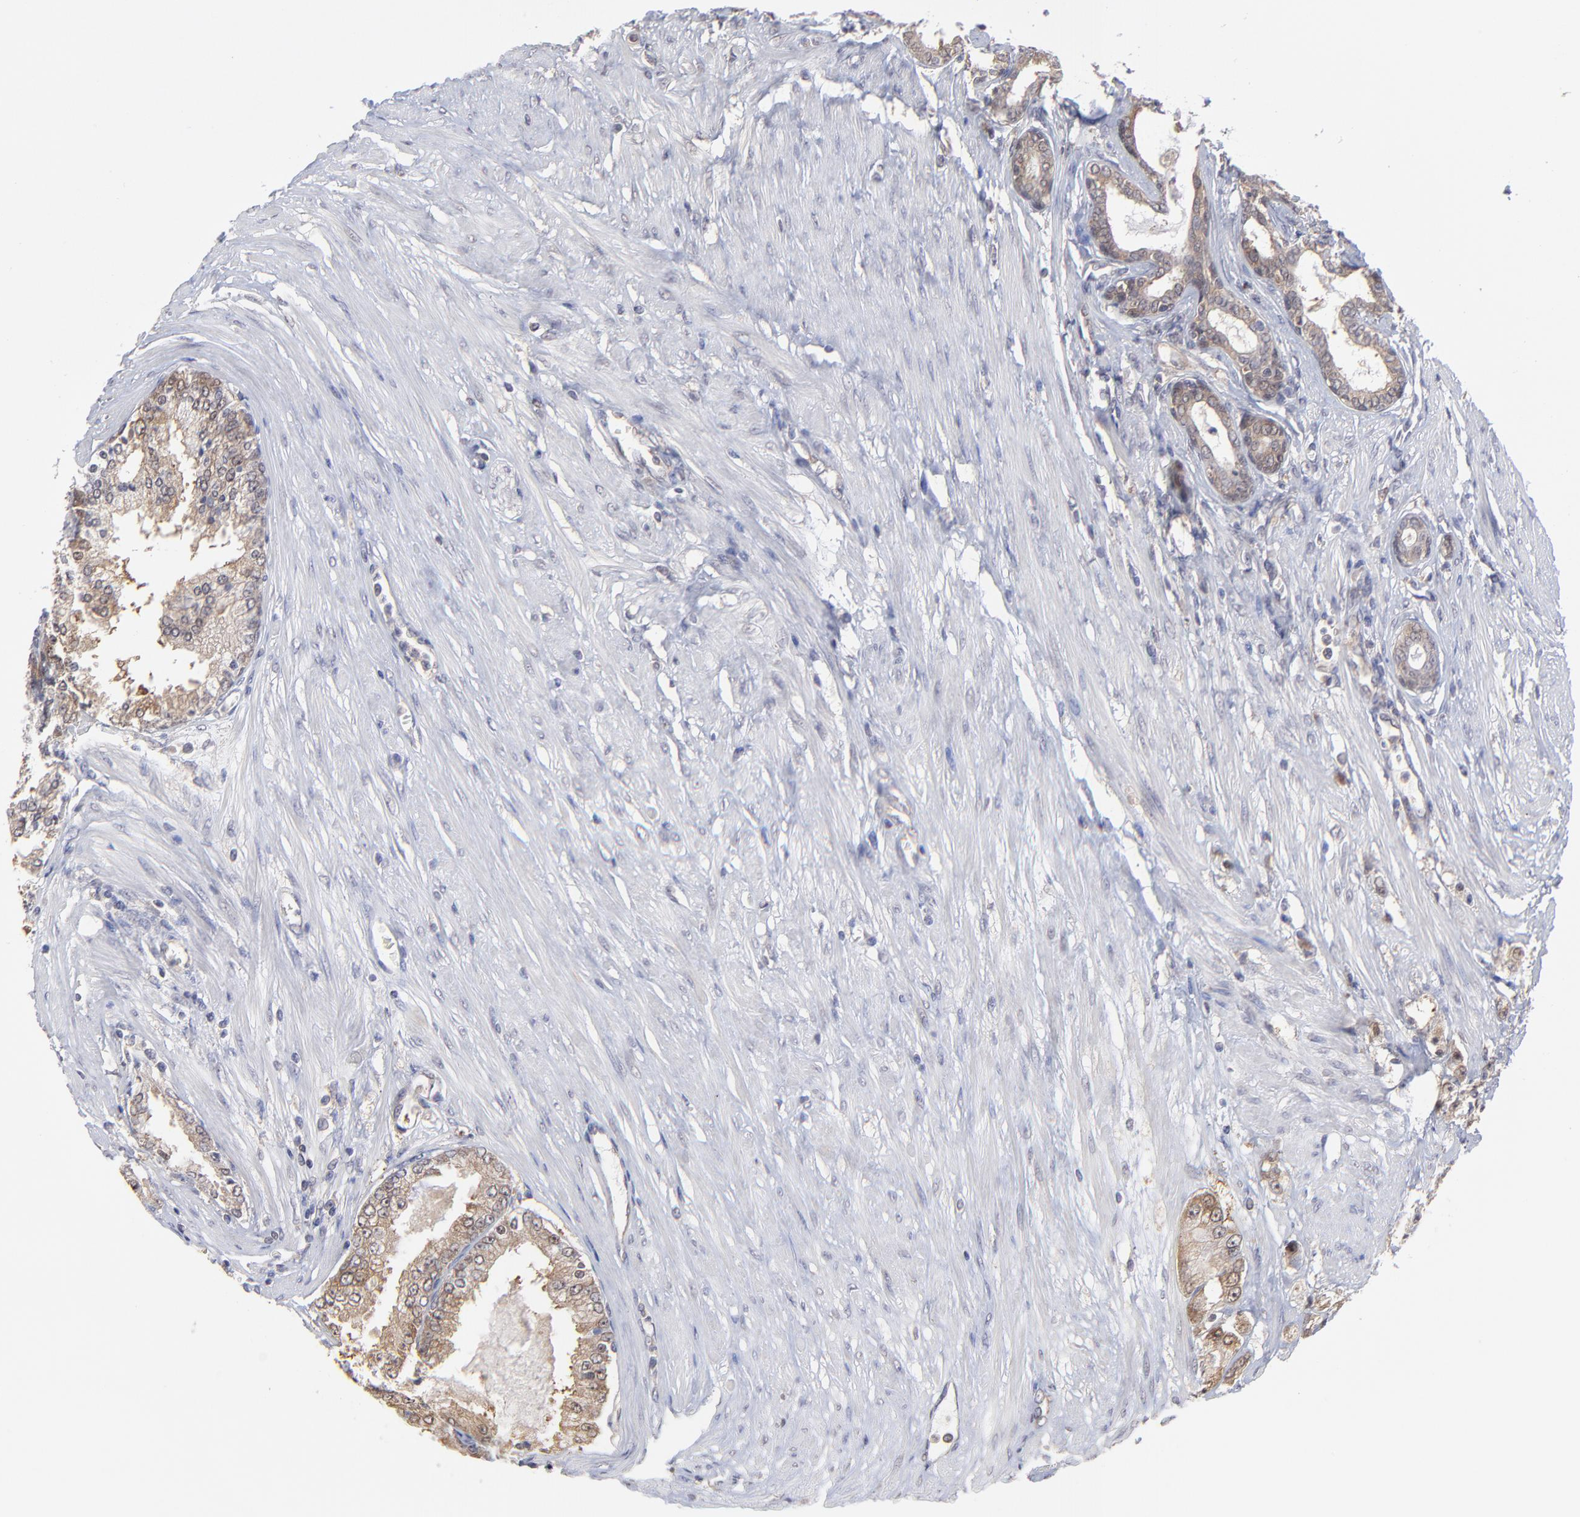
{"staining": {"intensity": "weak", "quantity": ">75%", "location": "cytoplasmic/membranous"}, "tissue": "prostate cancer", "cell_type": "Tumor cells", "image_type": "cancer", "snomed": [{"axis": "morphology", "description": "Adenocarcinoma, Medium grade"}, {"axis": "topography", "description": "Prostate"}], "caption": "Immunohistochemical staining of human prostate cancer (medium-grade adenocarcinoma) demonstrates low levels of weak cytoplasmic/membranous staining in approximately >75% of tumor cells.", "gene": "GART", "patient": {"sex": "male", "age": 72}}